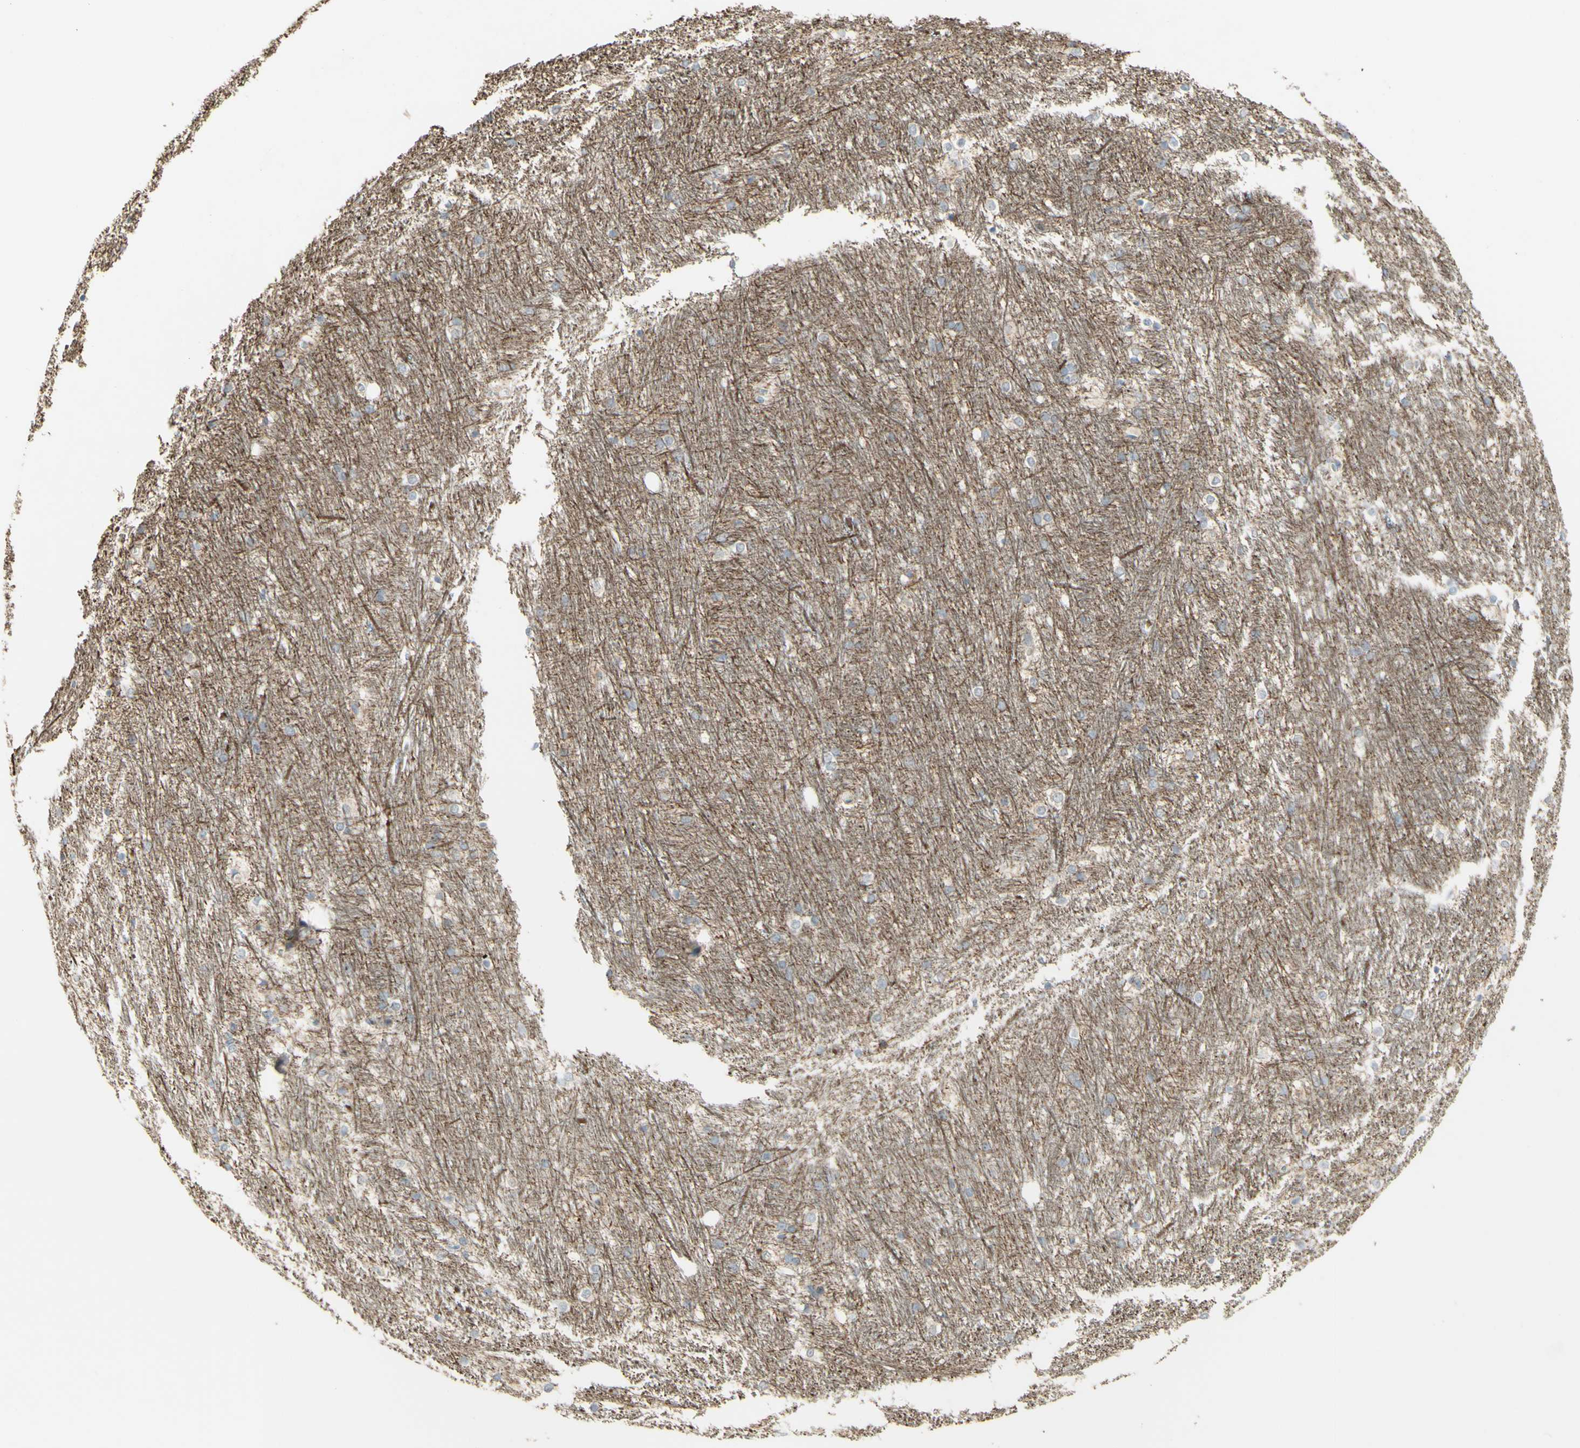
{"staining": {"intensity": "weak", "quantity": "<25%", "location": "cytoplasmic/membranous"}, "tissue": "caudate", "cell_type": "Glial cells", "image_type": "normal", "snomed": [{"axis": "morphology", "description": "Normal tissue, NOS"}, {"axis": "topography", "description": "Lateral ventricle wall"}], "caption": "Immunohistochemistry (IHC) histopathology image of benign caudate stained for a protein (brown), which demonstrates no positivity in glial cells. (Stains: DAB IHC with hematoxylin counter stain, Microscopy: brightfield microscopy at high magnification).", "gene": "CNTNAP1", "patient": {"sex": "female", "age": 19}}